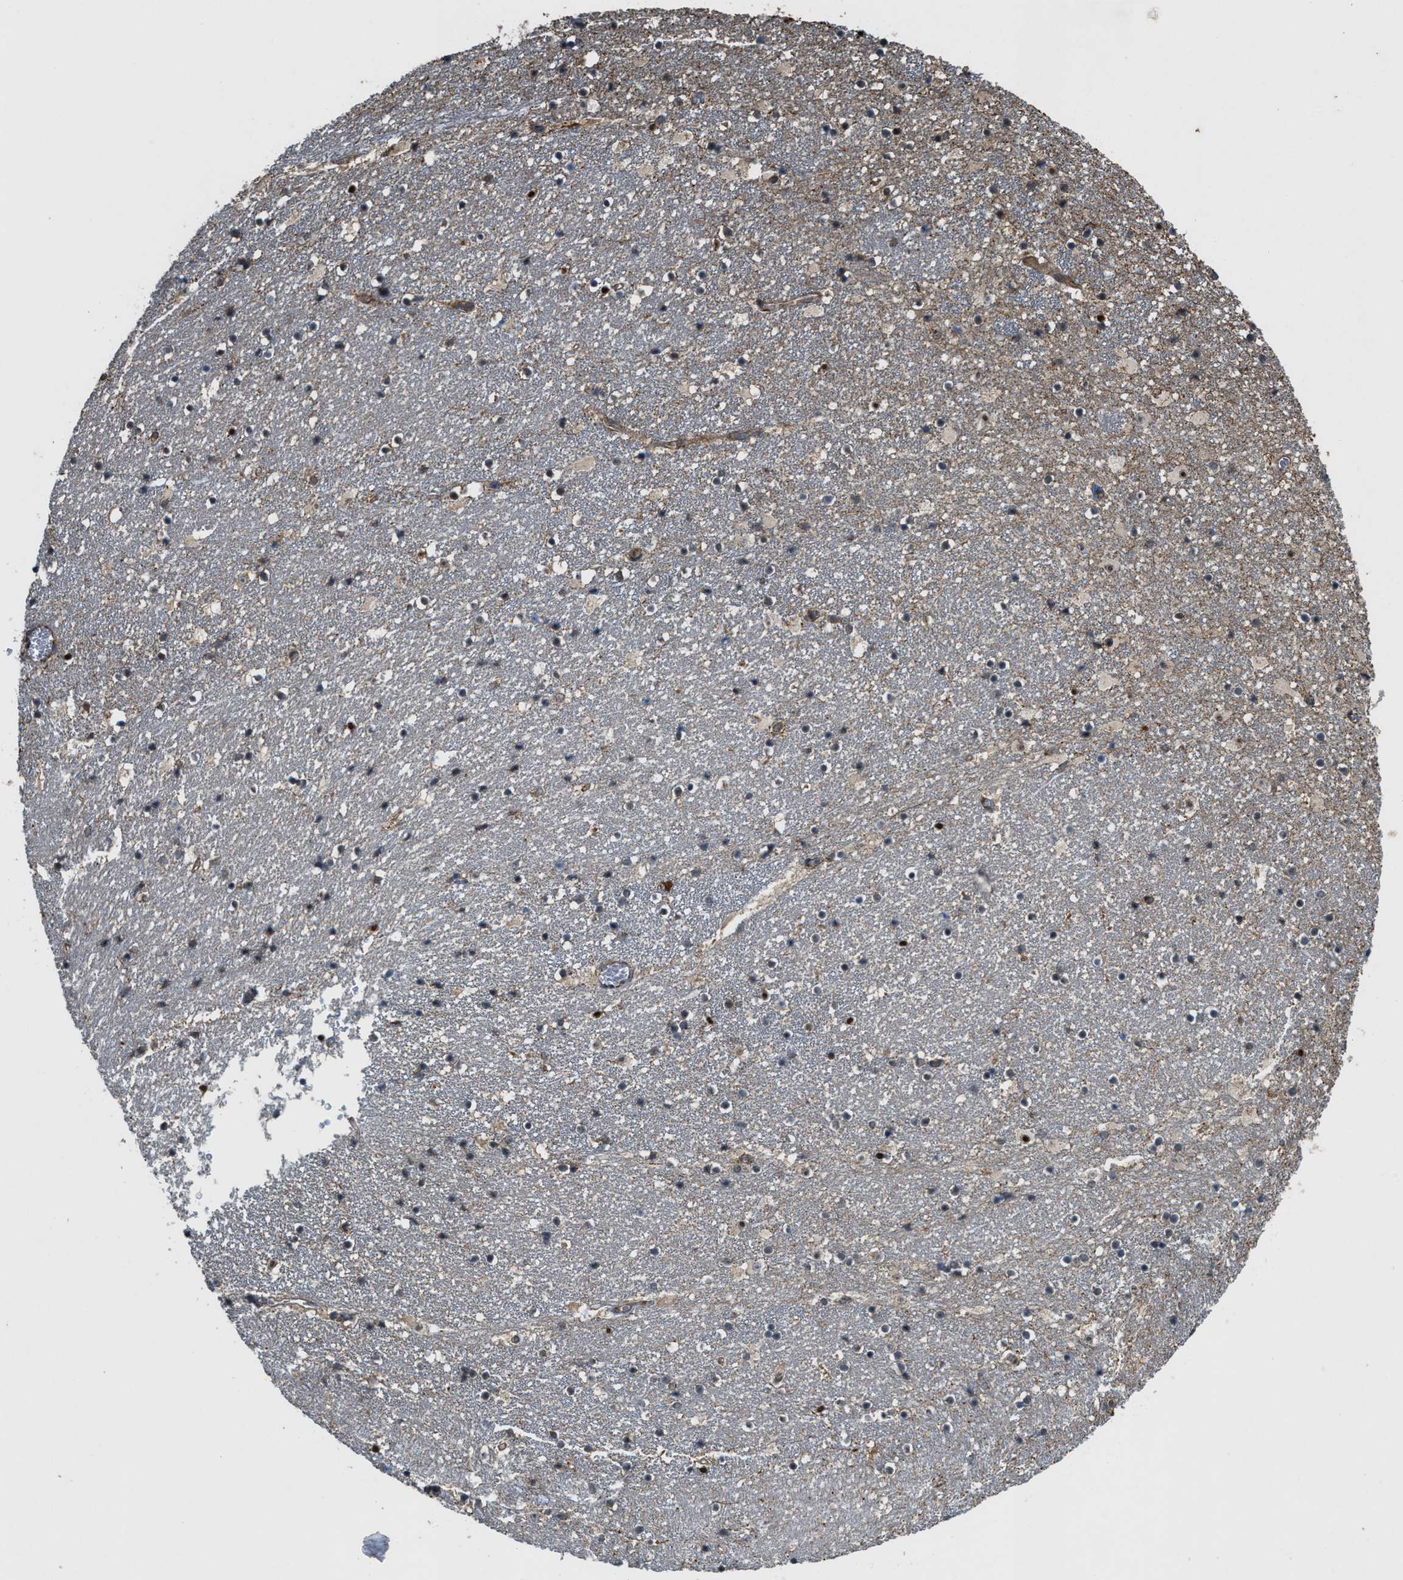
{"staining": {"intensity": "moderate", "quantity": "<25%", "location": "cytoplasmic/membranous"}, "tissue": "caudate", "cell_type": "Glial cells", "image_type": "normal", "snomed": [{"axis": "morphology", "description": "Normal tissue, NOS"}, {"axis": "topography", "description": "Lateral ventricle wall"}], "caption": "The immunohistochemical stain highlights moderate cytoplasmic/membranous staining in glial cells of unremarkable caudate.", "gene": "ARHGEF5", "patient": {"sex": "male", "age": 45}}